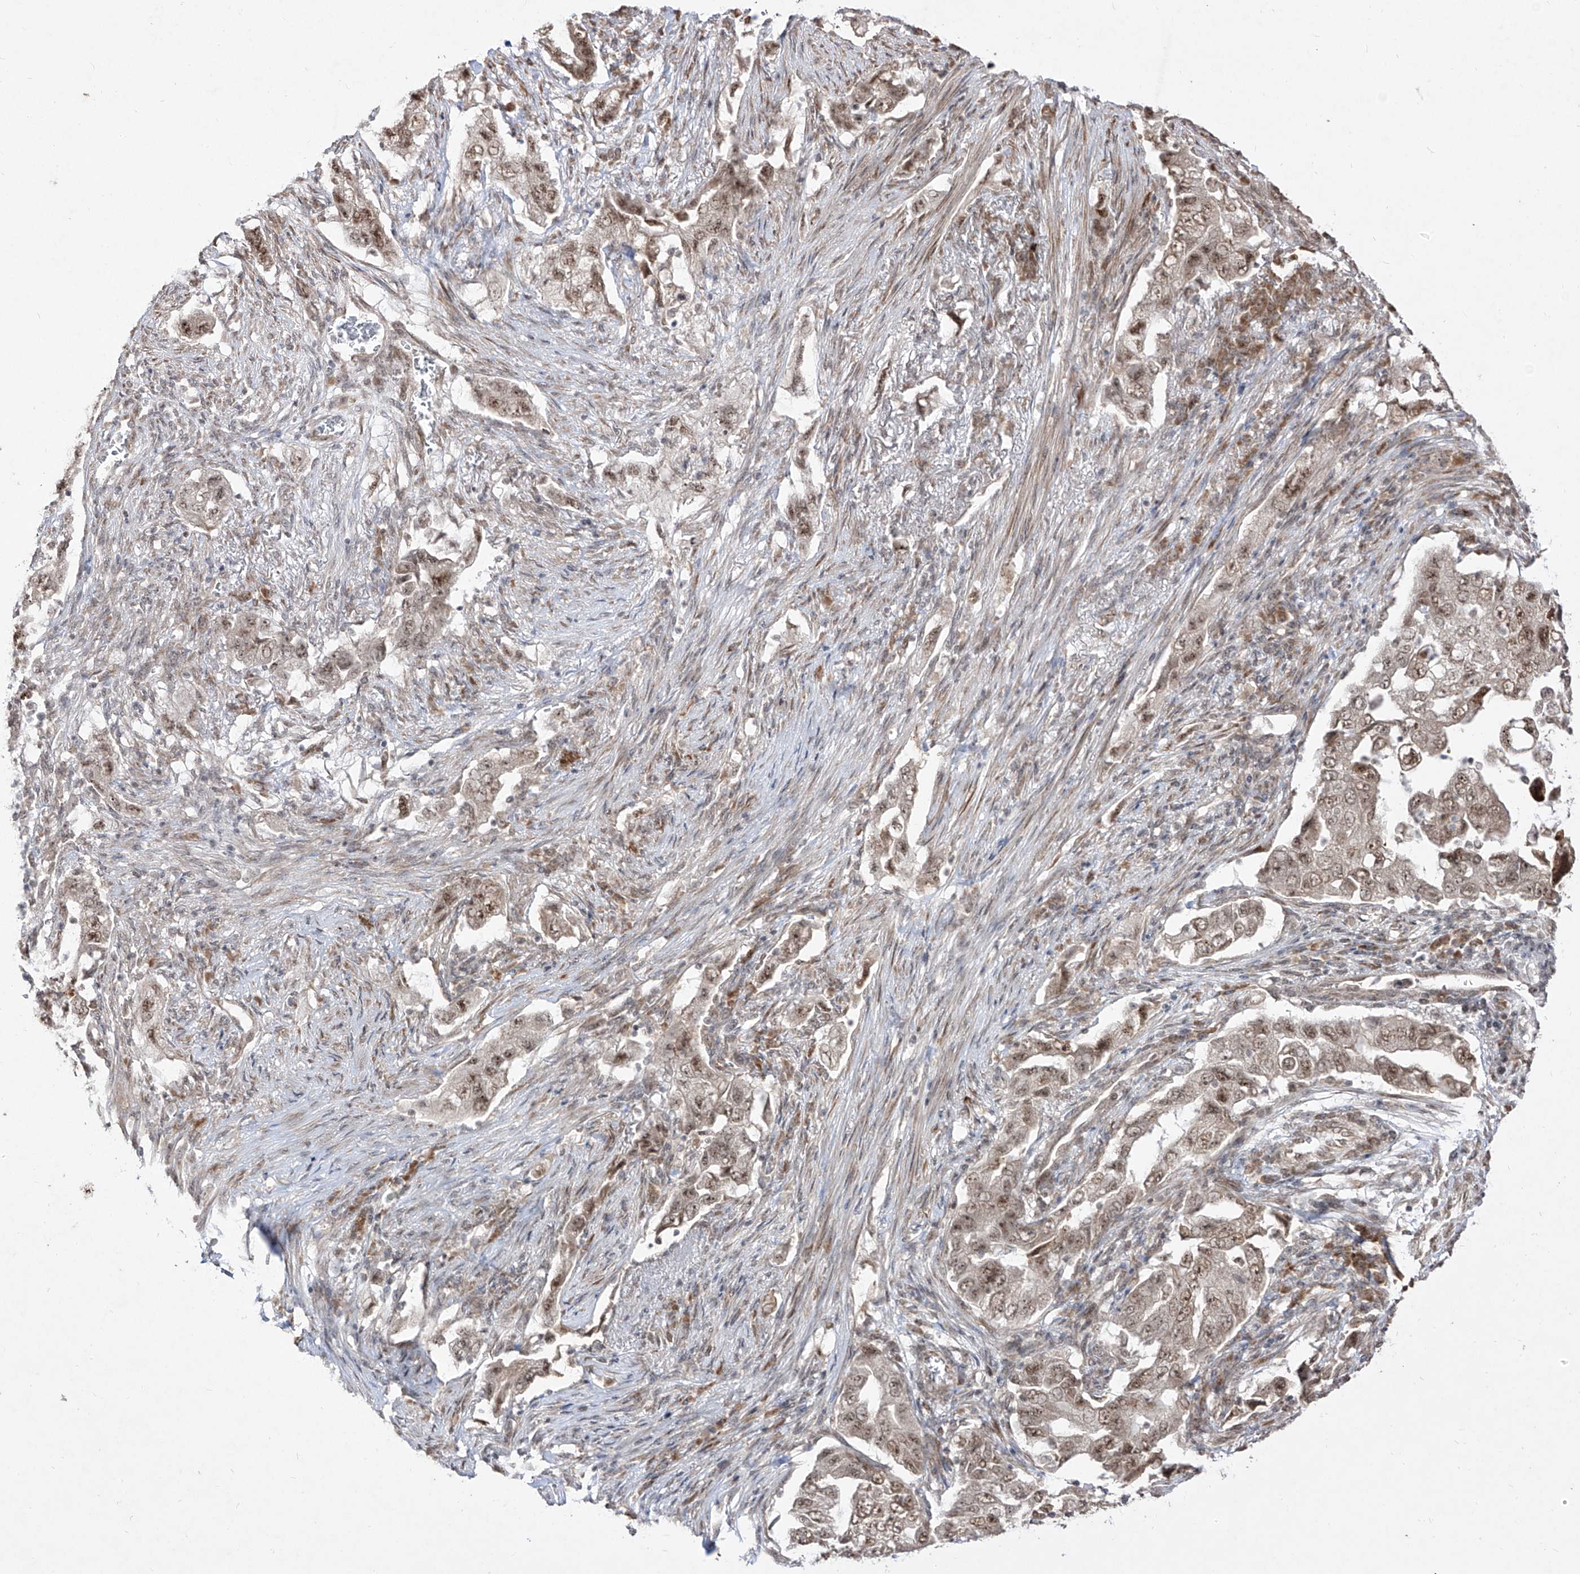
{"staining": {"intensity": "moderate", "quantity": ">75%", "location": "nuclear"}, "tissue": "lung cancer", "cell_type": "Tumor cells", "image_type": "cancer", "snomed": [{"axis": "morphology", "description": "Adenocarcinoma, NOS"}, {"axis": "topography", "description": "Lung"}], "caption": "Lung cancer (adenocarcinoma) was stained to show a protein in brown. There is medium levels of moderate nuclear expression in approximately >75% of tumor cells. The protein of interest is shown in brown color, while the nuclei are stained blue.", "gene": "SNRNP27", "patient": {"sex": "female", "age": 51}}